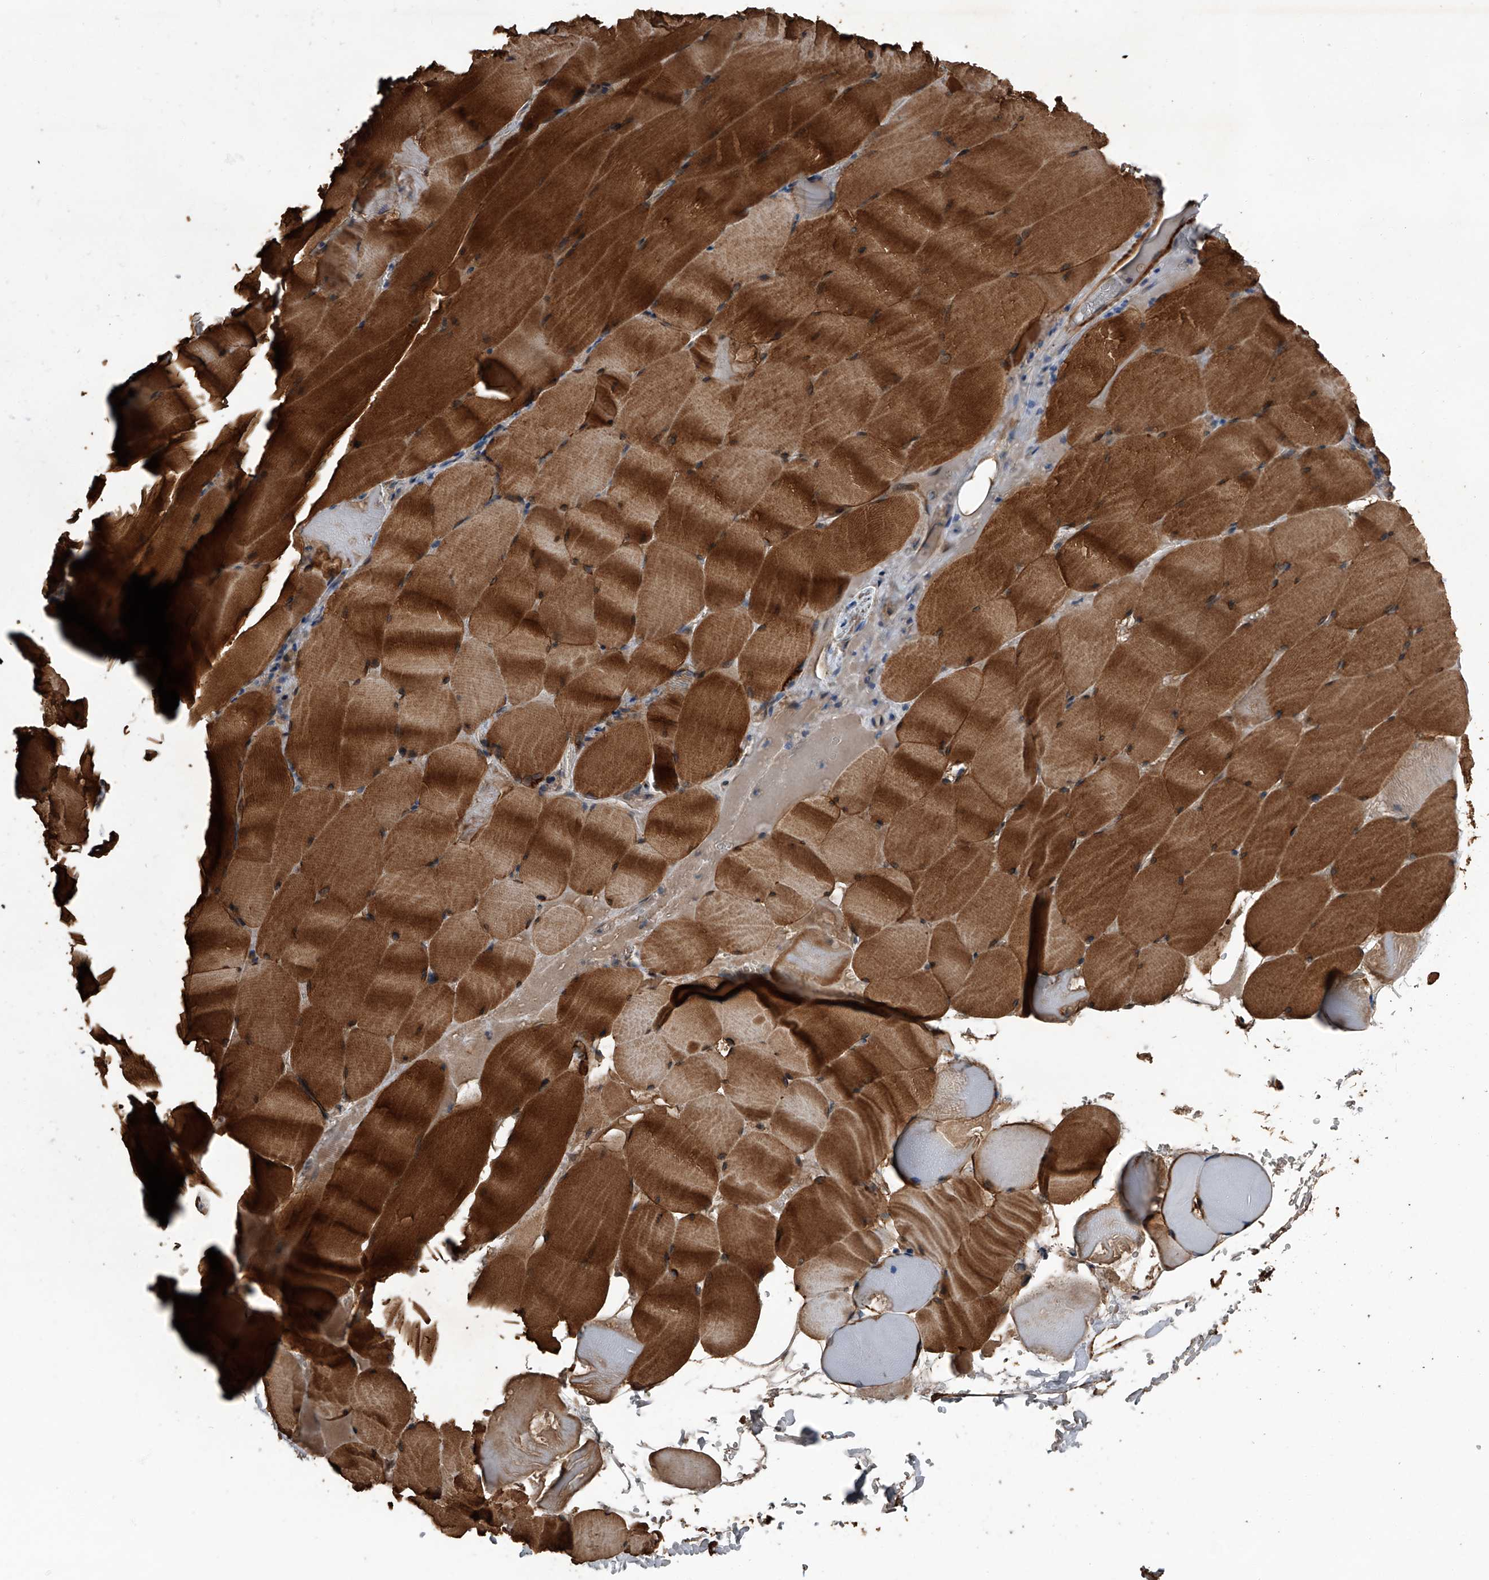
{"staining": {"intensity": "strong", "quantity": "25%-75%", "location": "cytoplasmic/membranous"}, "tissue": "skeletal muscle", "cell_type": "Myocytes", "image_type": "normal", "snomed": [{"axis": "morphology", "description": "Normal tissue, NOS"}, {"axis": "topography", "description": "Skeletal muscle"}], "caption": "Protein staining of benign skeletal muscle exhibits strong cytoplasmic/membranous positivity in about 25%-75% of myocytes.", "gene": "KCNJ2", "patient": {"sex": "male", "age": 62}}